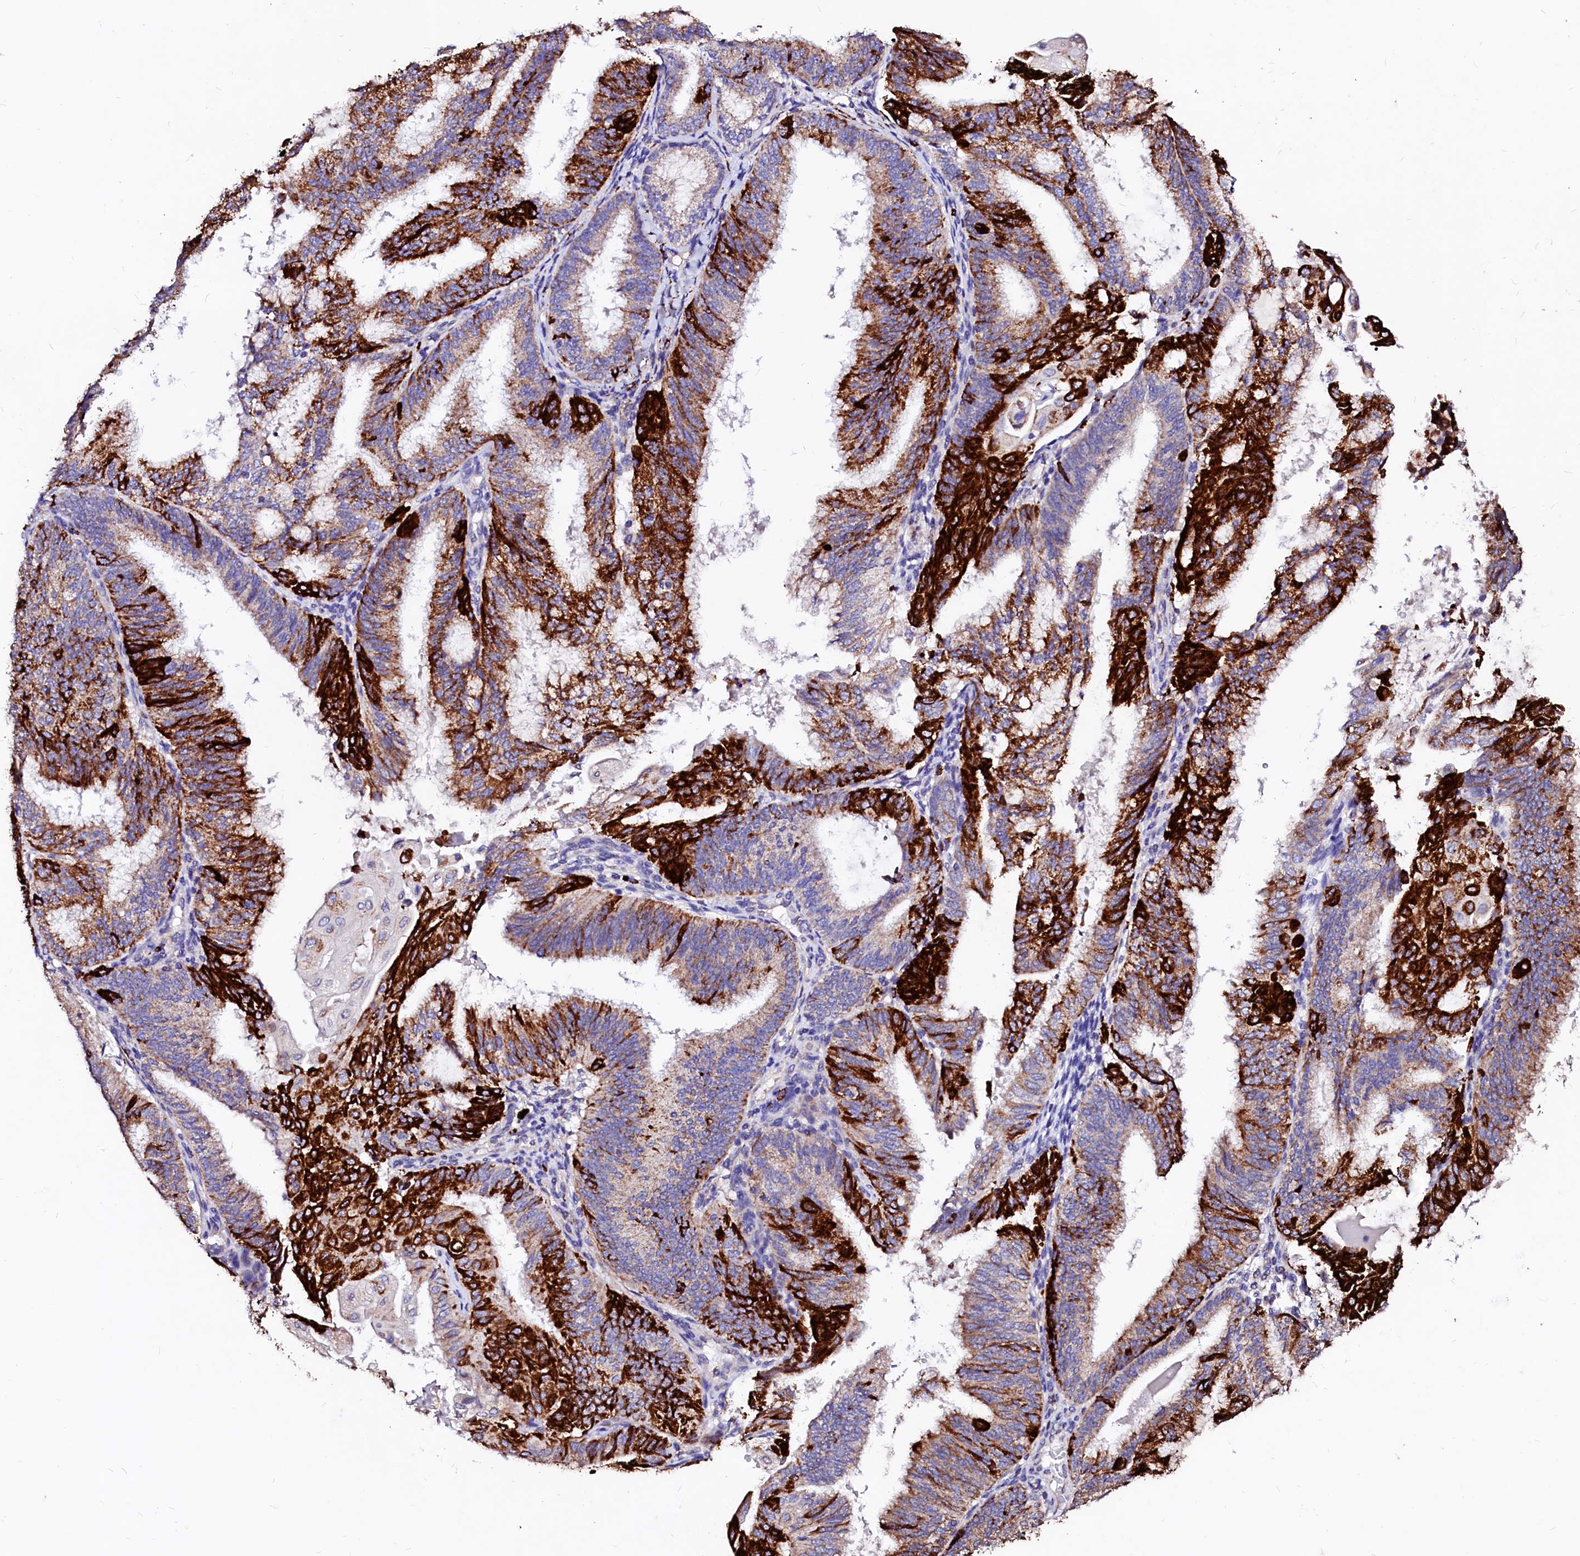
{"staining": {"intensity": "strong", "quantity": "25%-75%", "location": "cytoplasmic/membranous"}, "tissue": "endometrial cancer", "cell_type": "Tumor cells", "image_type": "cancer", "snomed": [{"axis": "morphology", "description": "Adenocarcinoma, NOS"}, {"axis": "topography", "description": "Endometrium"}], "caption": "The photomicrograph displays immunohistochemical staining of endometrial adenocarcinoma. There is strong cytoplasmic/membranous staining is identified in approximately 25%-75% of tumor cells.", "gene": "MAOB", "patient": {"sex": "female", "age": 49}}